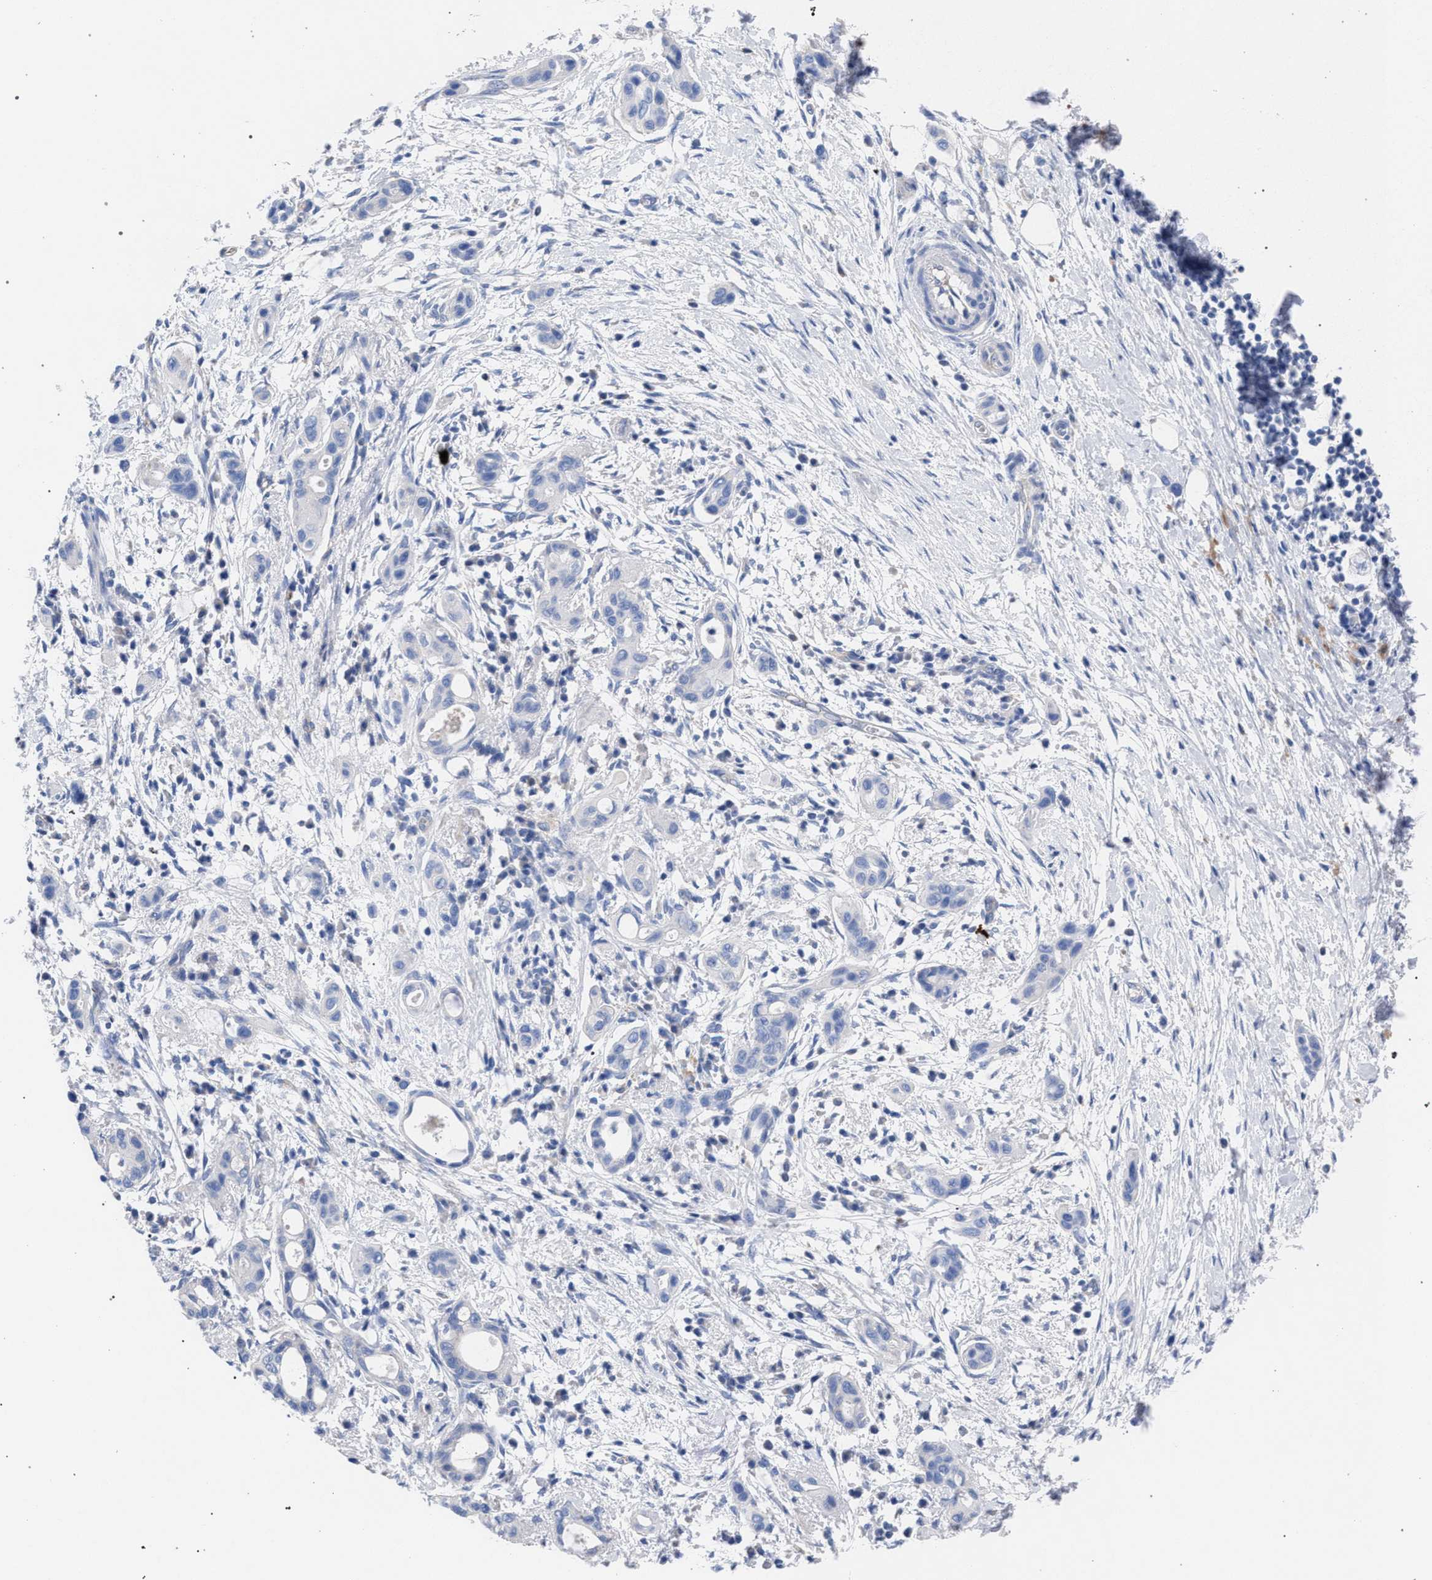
{"staining": {"intensity": "negative", "quantity": "none", "location": "none"}, "tissue": "pancreatic cancer", "cell_type": "Tumor cells", "image_type": "cancer", "snomed": [{"axis": "morphology", "description": "Adenocarcinoma, NOS"}, {"axis": "topography", "description": "Pancreas"}], "caption": "This is a image of IHC staining of pancreatic adenocarcinoma, which shows no expression in tumor cells. The staining is performed using DAB brown chromogen with nuclei counter-stained in using hematoxylin.", "gene": "GMPR", "patient": {"sex": "male", "age": 59}}